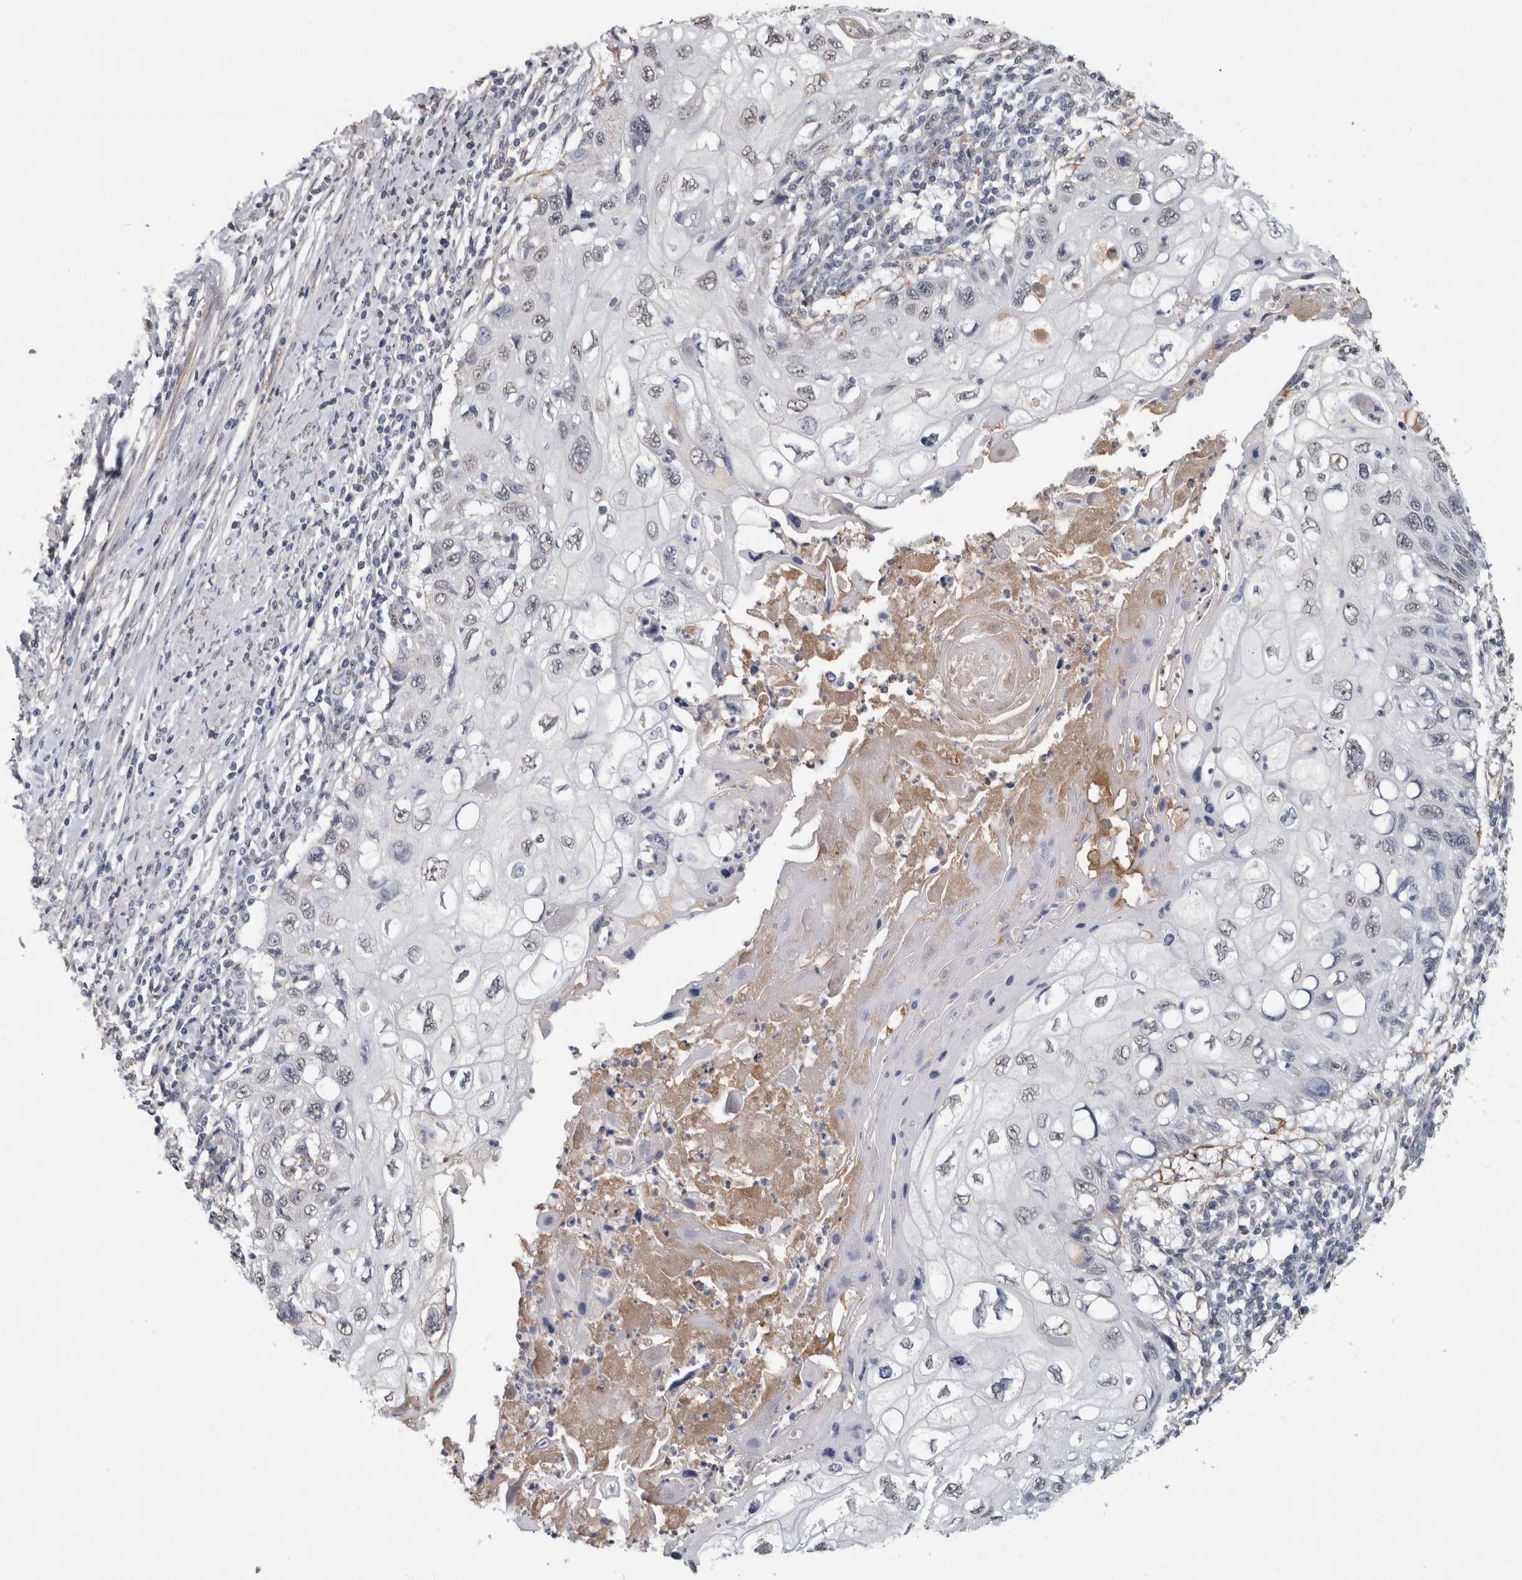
{"staining": {"intensity": "negative", "quantity": "none", "location": "none"}, "tissue": "cervical cancer", "cell_type": "Tumor cells", "image_type": "cancer", "snomed": [{"axis": "morphology", "description": "Squamous cell carcinoma, NOS"}, {"axis": "topography", "description": "Cervix"}], "caption": "Immunohistochemical staining of human squamous cell carcinoma (cervical) shows no significant expression in tumor cells.", "gene": "LTBP1", "patient": {"sex": "female", "age": 70}}